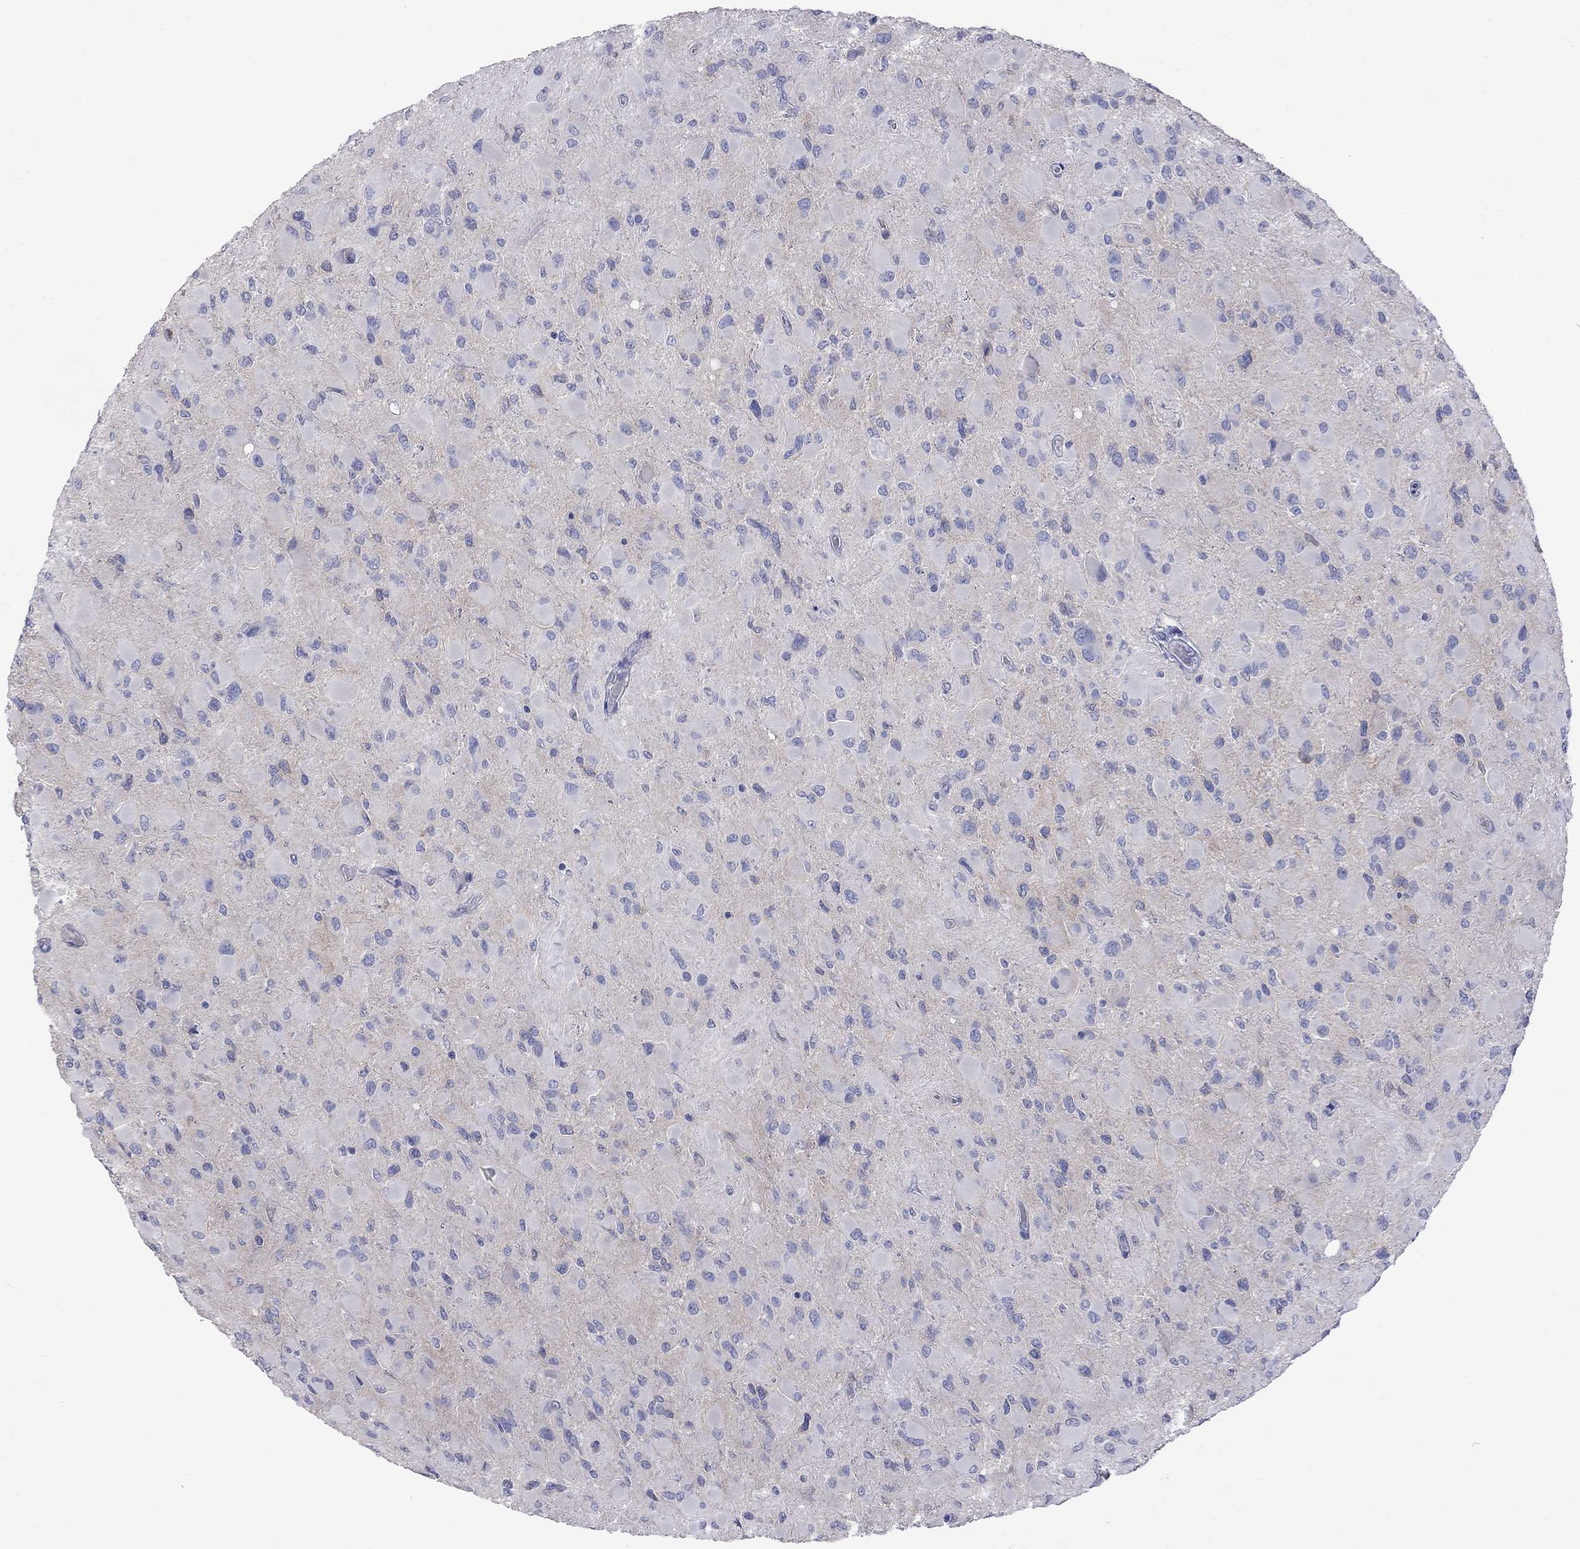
{"staining": {"intensity": "negative", "quantity": "none", "location": "none"}, "tissue": "glioma", "cell_type": "Tumor cells", "image_type": "cancer", "snomed": [{"axis": "morphology", "description": "Glioma, malignant, High grade"}, {"axis": "topography", "description": "Cerebral cortex"}], "caption": "This is an IHC image of glioma. There is no positivity in tumor cells.", "gene": "KCND2", "patient": {"sex": "female", "age": 36}}